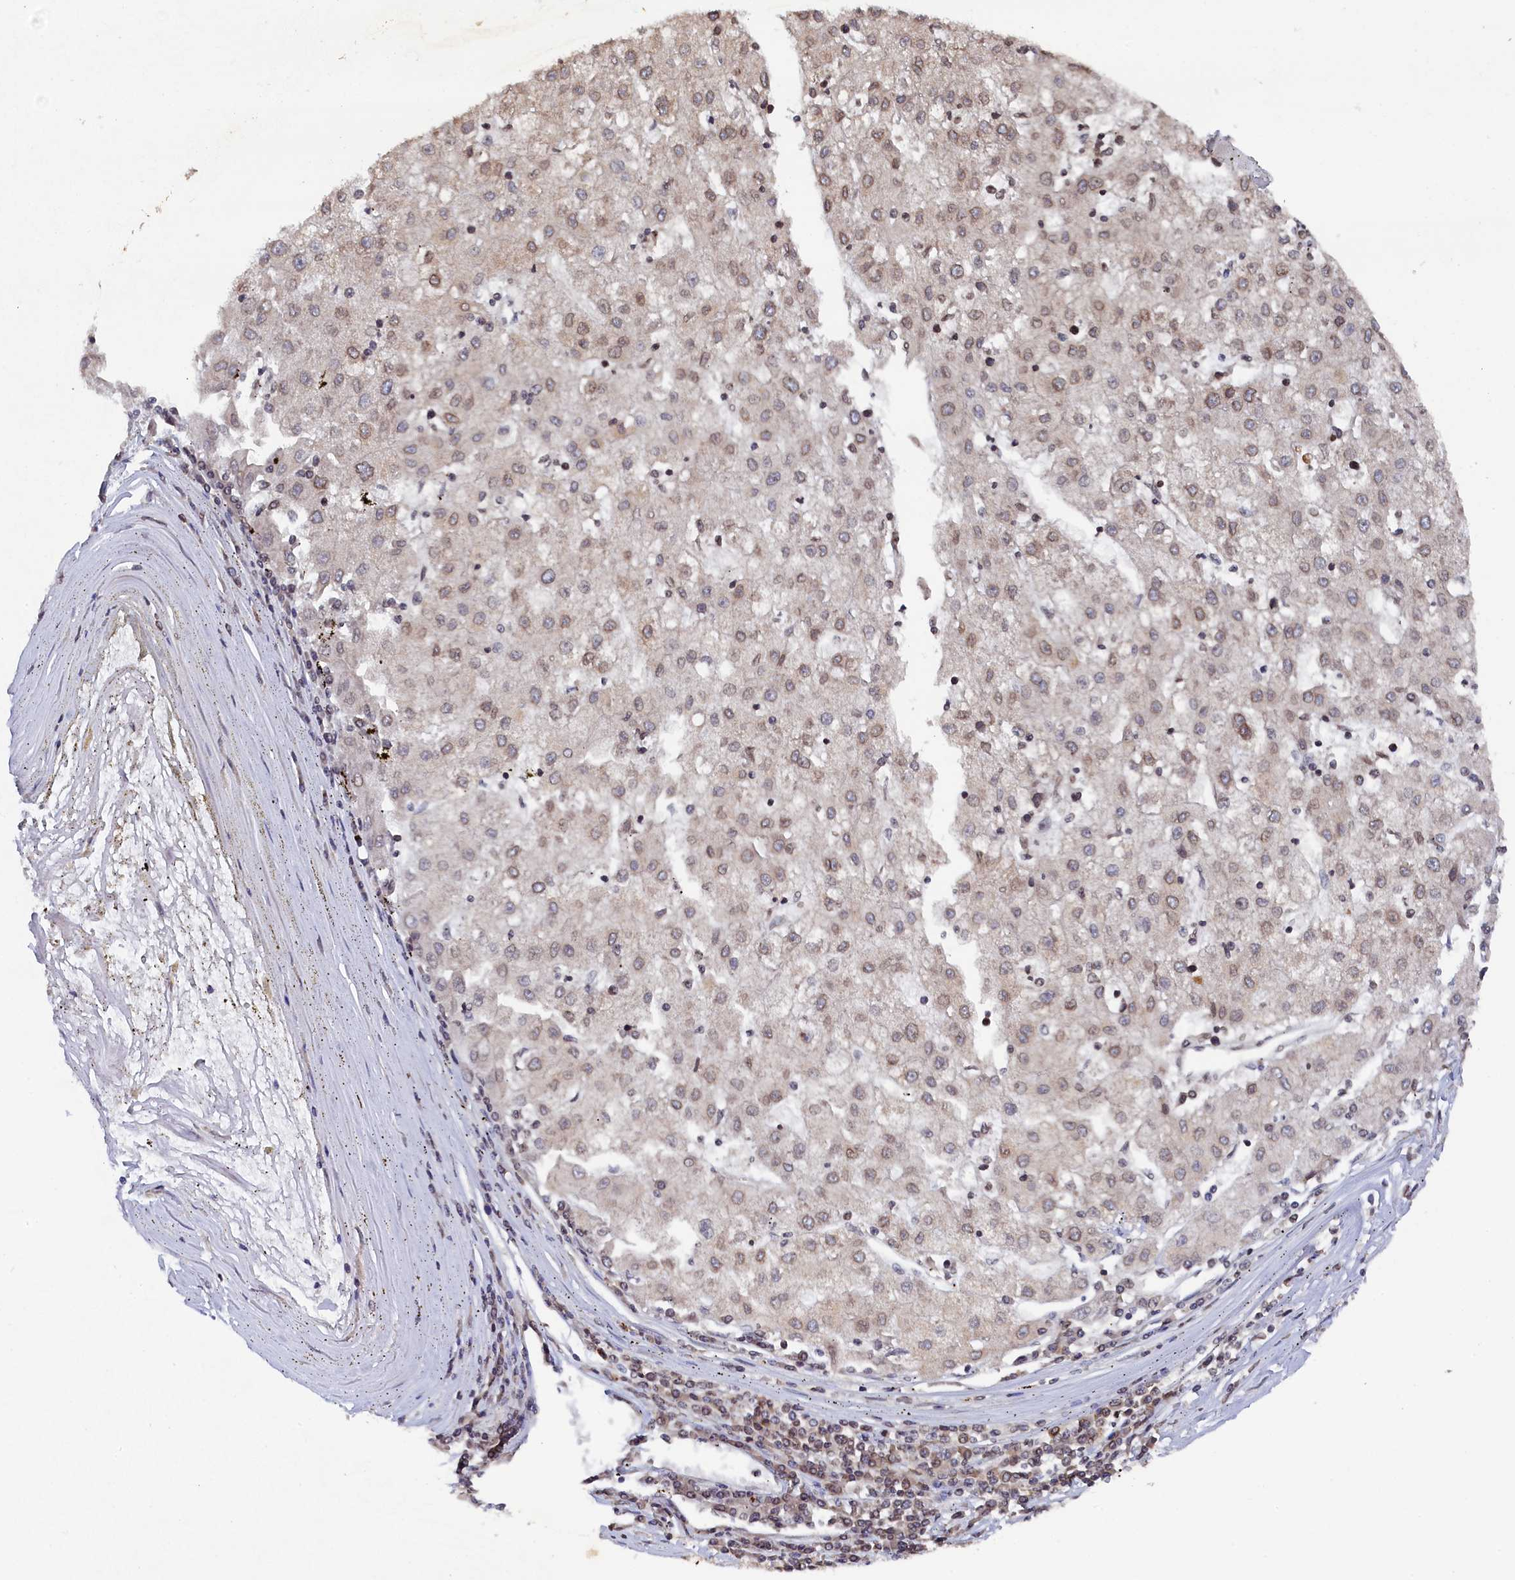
{"staining": {"intensity": "weak", "quantity": ">75%", "location": "cytoplasmic/membranous,nuclear"}, "tissue": "liver cancer", "cell_type": "Tumor cells", "image_type": "cancer", "snomed": [{"axis": "morphology", "description": "Carcinoma, Hepatocellular, NOS"}, {"axis": "topography", "description": "Liver"}], "caption": "Liver cancer was stained to show a protein in brown. There is low levels of weak cytoplasmic/membranous and nuclear expression in approximately >75% of tumor cells.", "gene": "ANKEF1", "patient": {"sex": "male", "age": 72}}